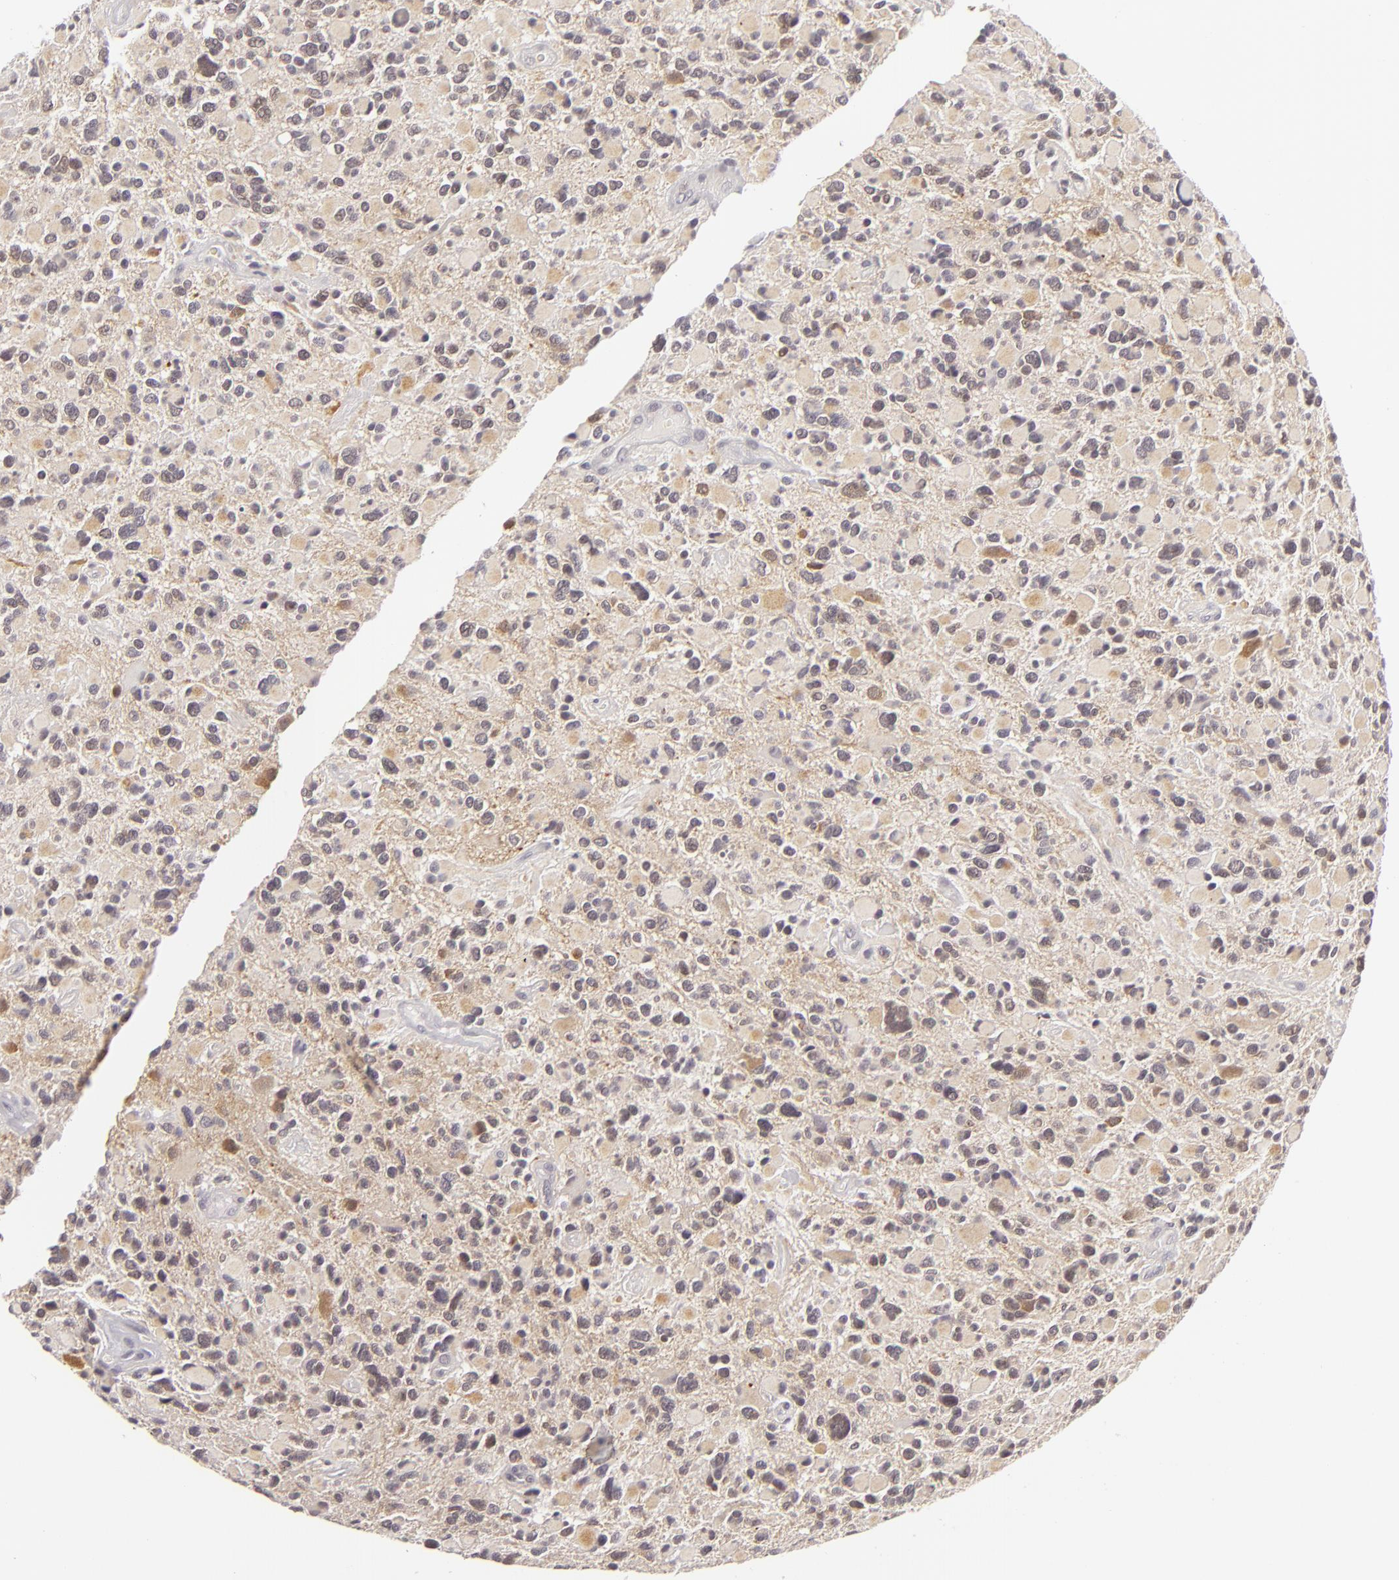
{"staining": {"intensity": "weak", "quantity": ">75%", "location": "cytoplasmic/membranous"}, "tissue": "glioma", "cell_type": "Tumor cells", "image_type": "cancer", "snomed": [{"axis": "morphology", "description": "Glioma, malignant, High grade"}, {"axis": "topography", "description": "Brain"}], "caption": "DAB (3,3'-diaminobenzidine) immunohistochemical staining of human glioma exhibits weak cytoplasmic/membranous protein expression in about >75% of tumor cells.", "gene": "DLG3", "patient": {"sex": "female", "age": 37}}